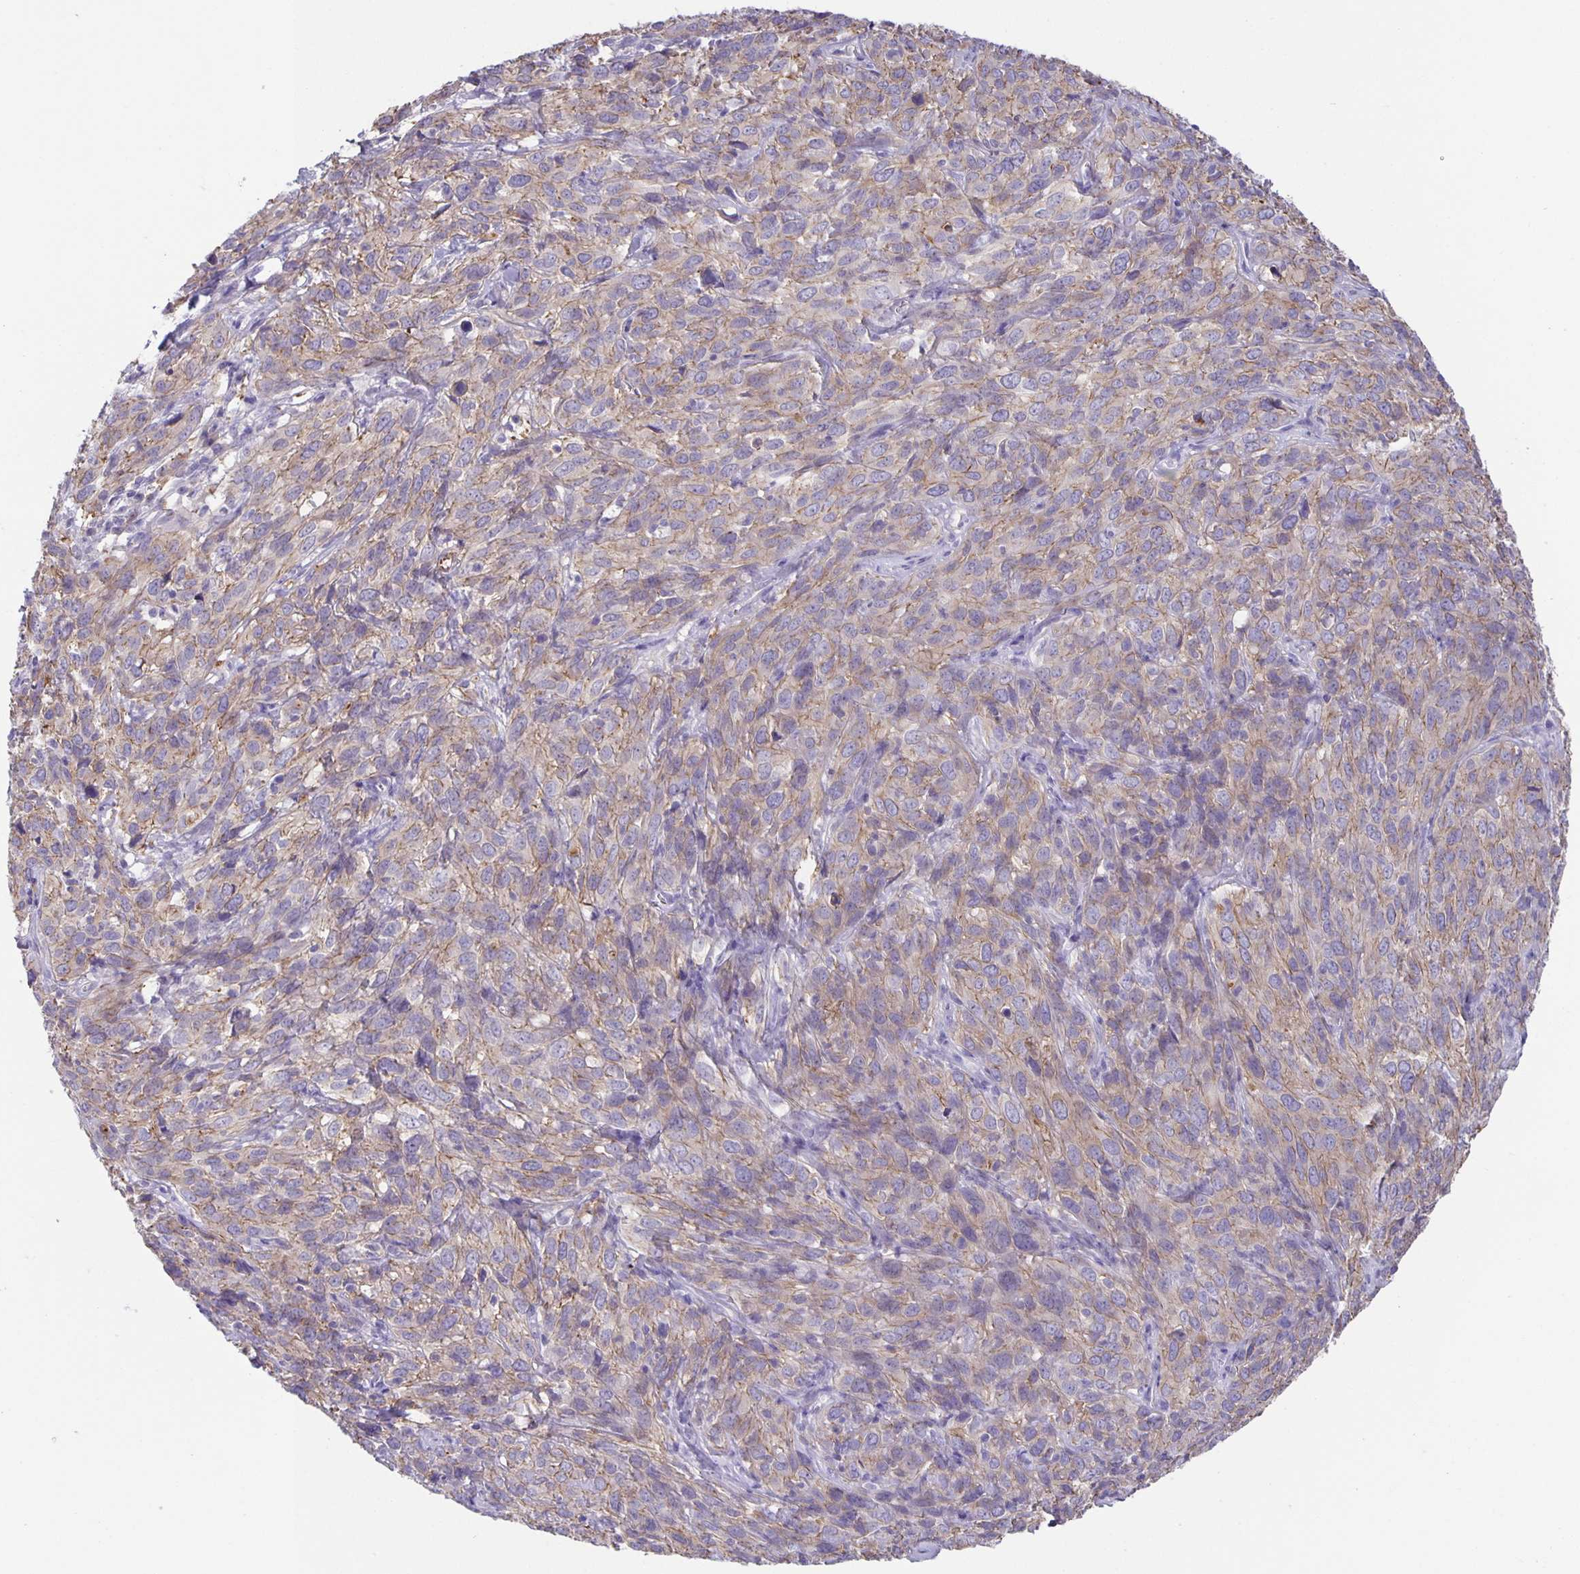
{"staining": {"intensity": "weak", "quantity": "25%-75%", "location": "cytoplasmic/membranous"}, "tissue": "cervical cancer", "cell_type": "Tumor cells", "image_type": "cancer", "snomed": [{"axis": "morphology", "description": "Squamous cell carcinoma, NOS"}, {"axis": "topography", "description": "Cervix"}], "caption": "This micrograph demonstrates cervical cancer (squamous cell carcinoma) stained with immunohistochemistry to label a protein in brown. The cytoplasmic/membranous of tumor cells show weak positivity for the protein. Nuclei are counter-stained blue.", "gene": "PTPN3", "patient": {"sex": "female", "age": 51}}